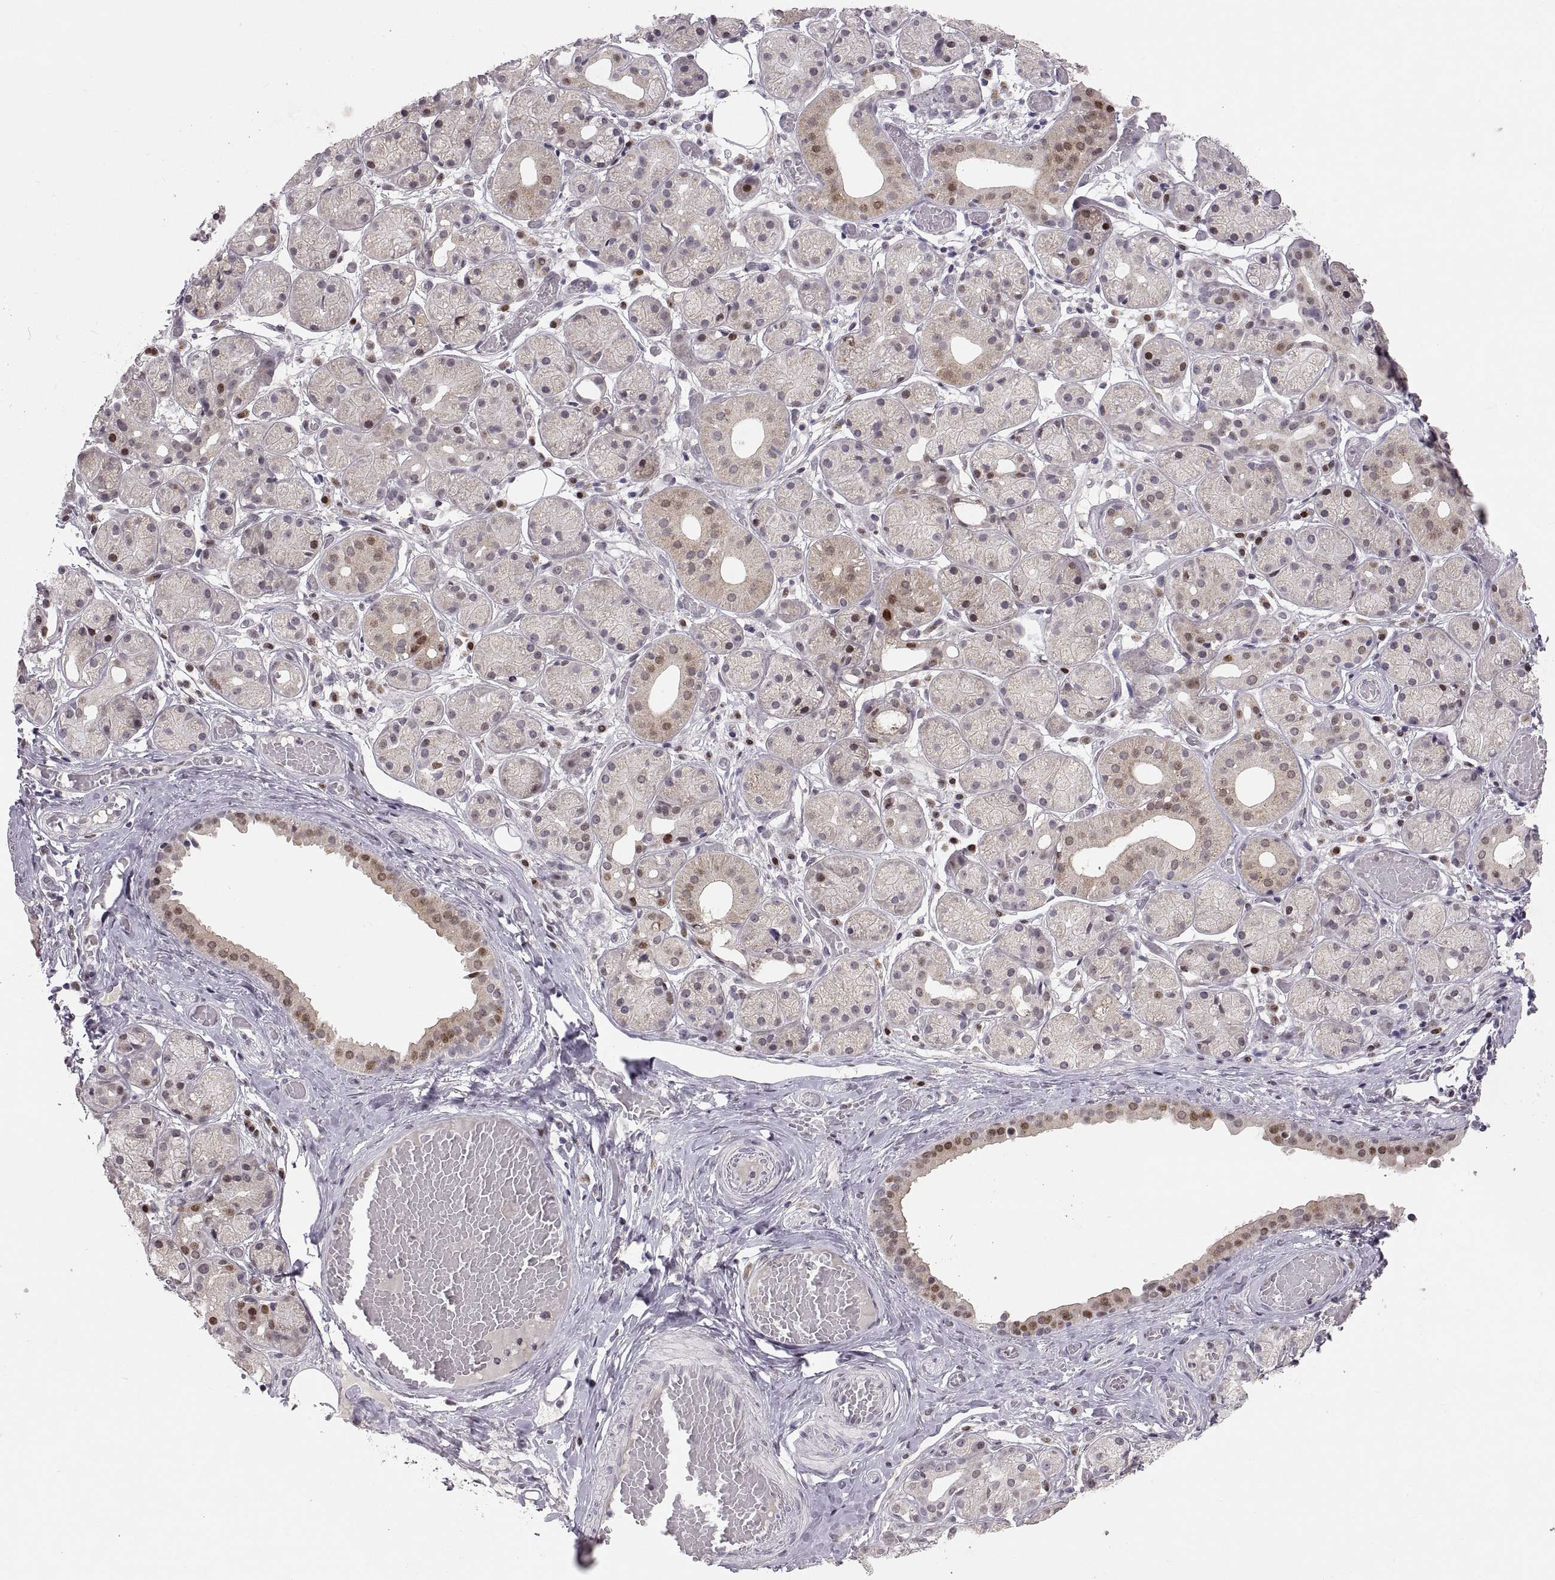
{"staining": {"intensity": "strong", "quantity": "<25%", "location": "nuclear"}, "tissue": "salivary gland", "cell_type": "Glandular cells", "image_type": "normal", "snomed": [{"axis": "morphology", "description": "Normal tissue, NOS"}, {"axis": "topography", "description": "Salivary gland"}, {"axis": "topography", "description": "Peripheral nerve tissue"}], "caption": "Unremarkable salivary gland was stained to show a protein in brown. There is medium levels of strong nuclear positivity in about <25% of glandular cells. (DAB IHC, brown staining for protein, blue staining for nuclei).", "gene": "SNAI1", "patient": {"sex": "male", "age": 71}}